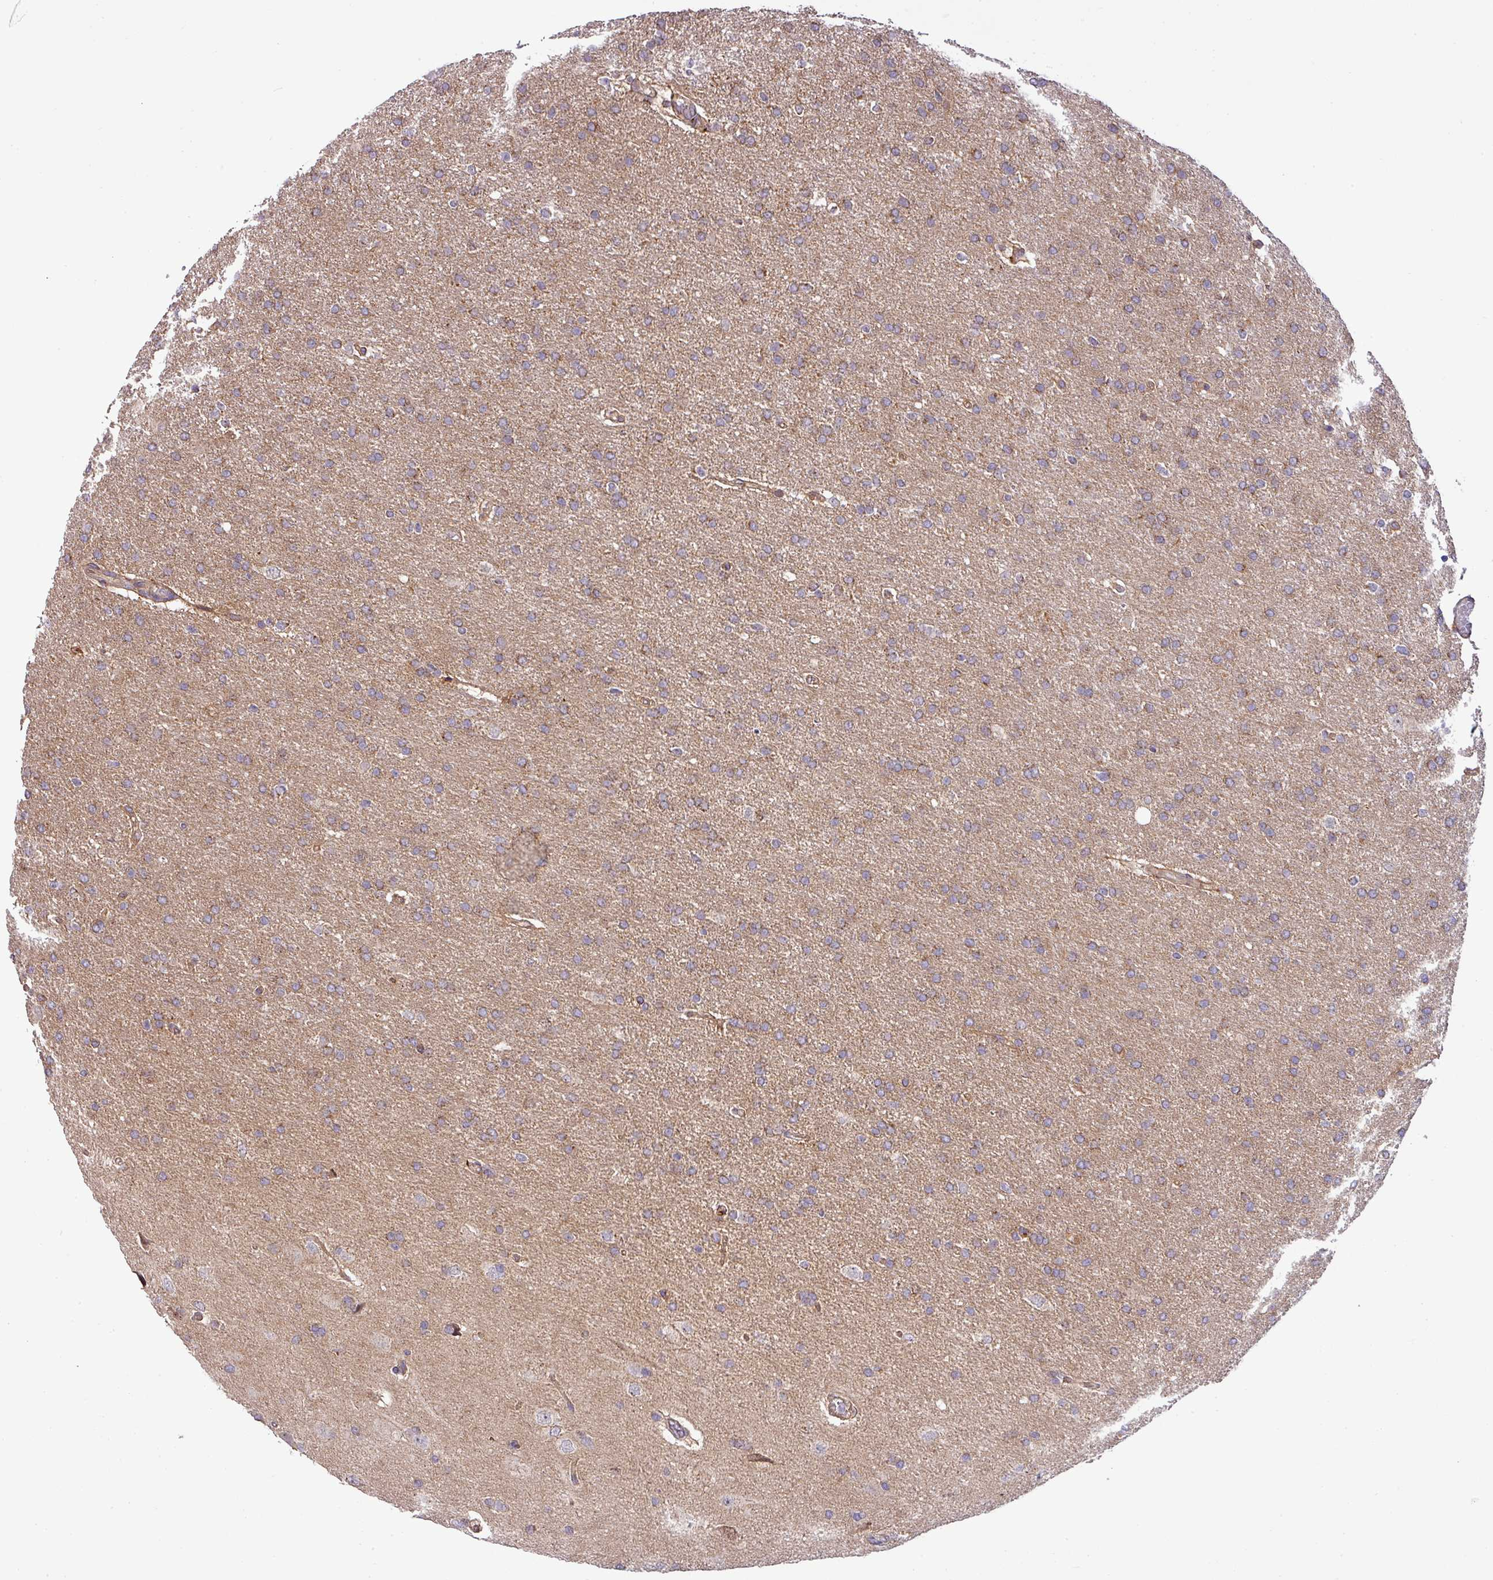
{"staining": {"intensity": "moderate", "quantity": ">75%", "location": "cytoplasmic/membranous"}, "tissue": "glioma", "cell_type": "Tumor cells", "image_type": "cancer", "snomed": [{"axis": "morphology", "description": "Glioma, malignant, High grade"}, {"axis": "topography", "description": "Brain"}], "caption": "The immunohistochemical stain labels moderate cytoplasmic/membranous staining in tumor cells of glioma tissue. The staining was performed using DAB (3,3'-diaminobenzidine) to visualize the protein expression in brown, while the nuclei were stained in blue with hematoxylin (Magnification: 20x).", "gene": "TIMMDC1", "patient": {"sex": "male", "age": 72}}